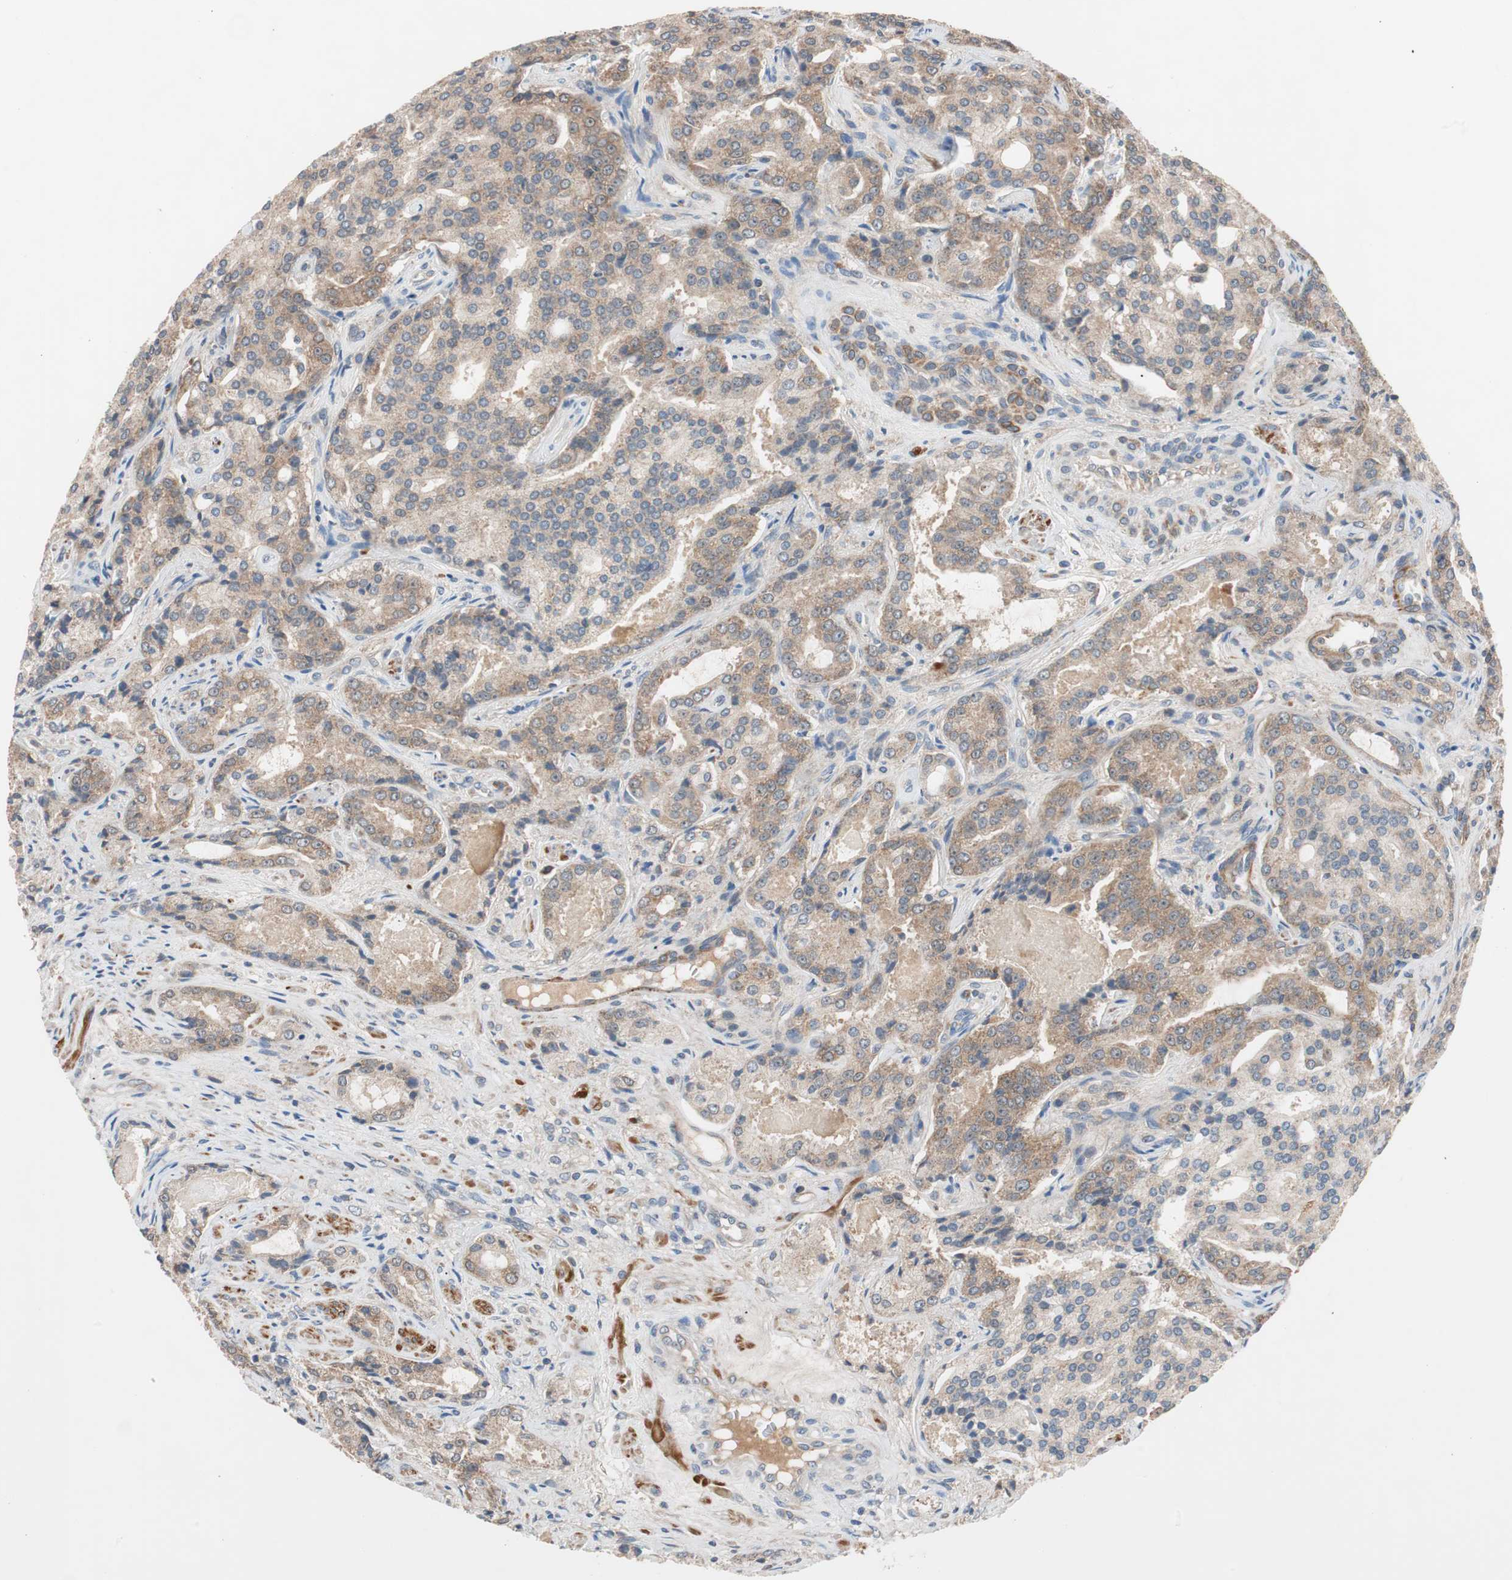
{"staining": {"intensity": "moderate", "quantity": ">75%", "location": "cytoplasmic/membranous"}, "tissue": "prostate cancer", "cell_type": "Tumor cells", "image_type": "cancer", "snomed": [{"axis": "morphology", "description": "Adenocarcinoma, High grade"}, {"axis": "topography", "description": "Prostate"}], "caption": "The immunohistochemical stain shows moderate cytoplasmic/membranous expression in tumor cells of prostate cancer tissue. (IHC, brightfield microscopy, high magnification).", "gene": "HMBS", "patient": {"sex": "male", "age": 72}}